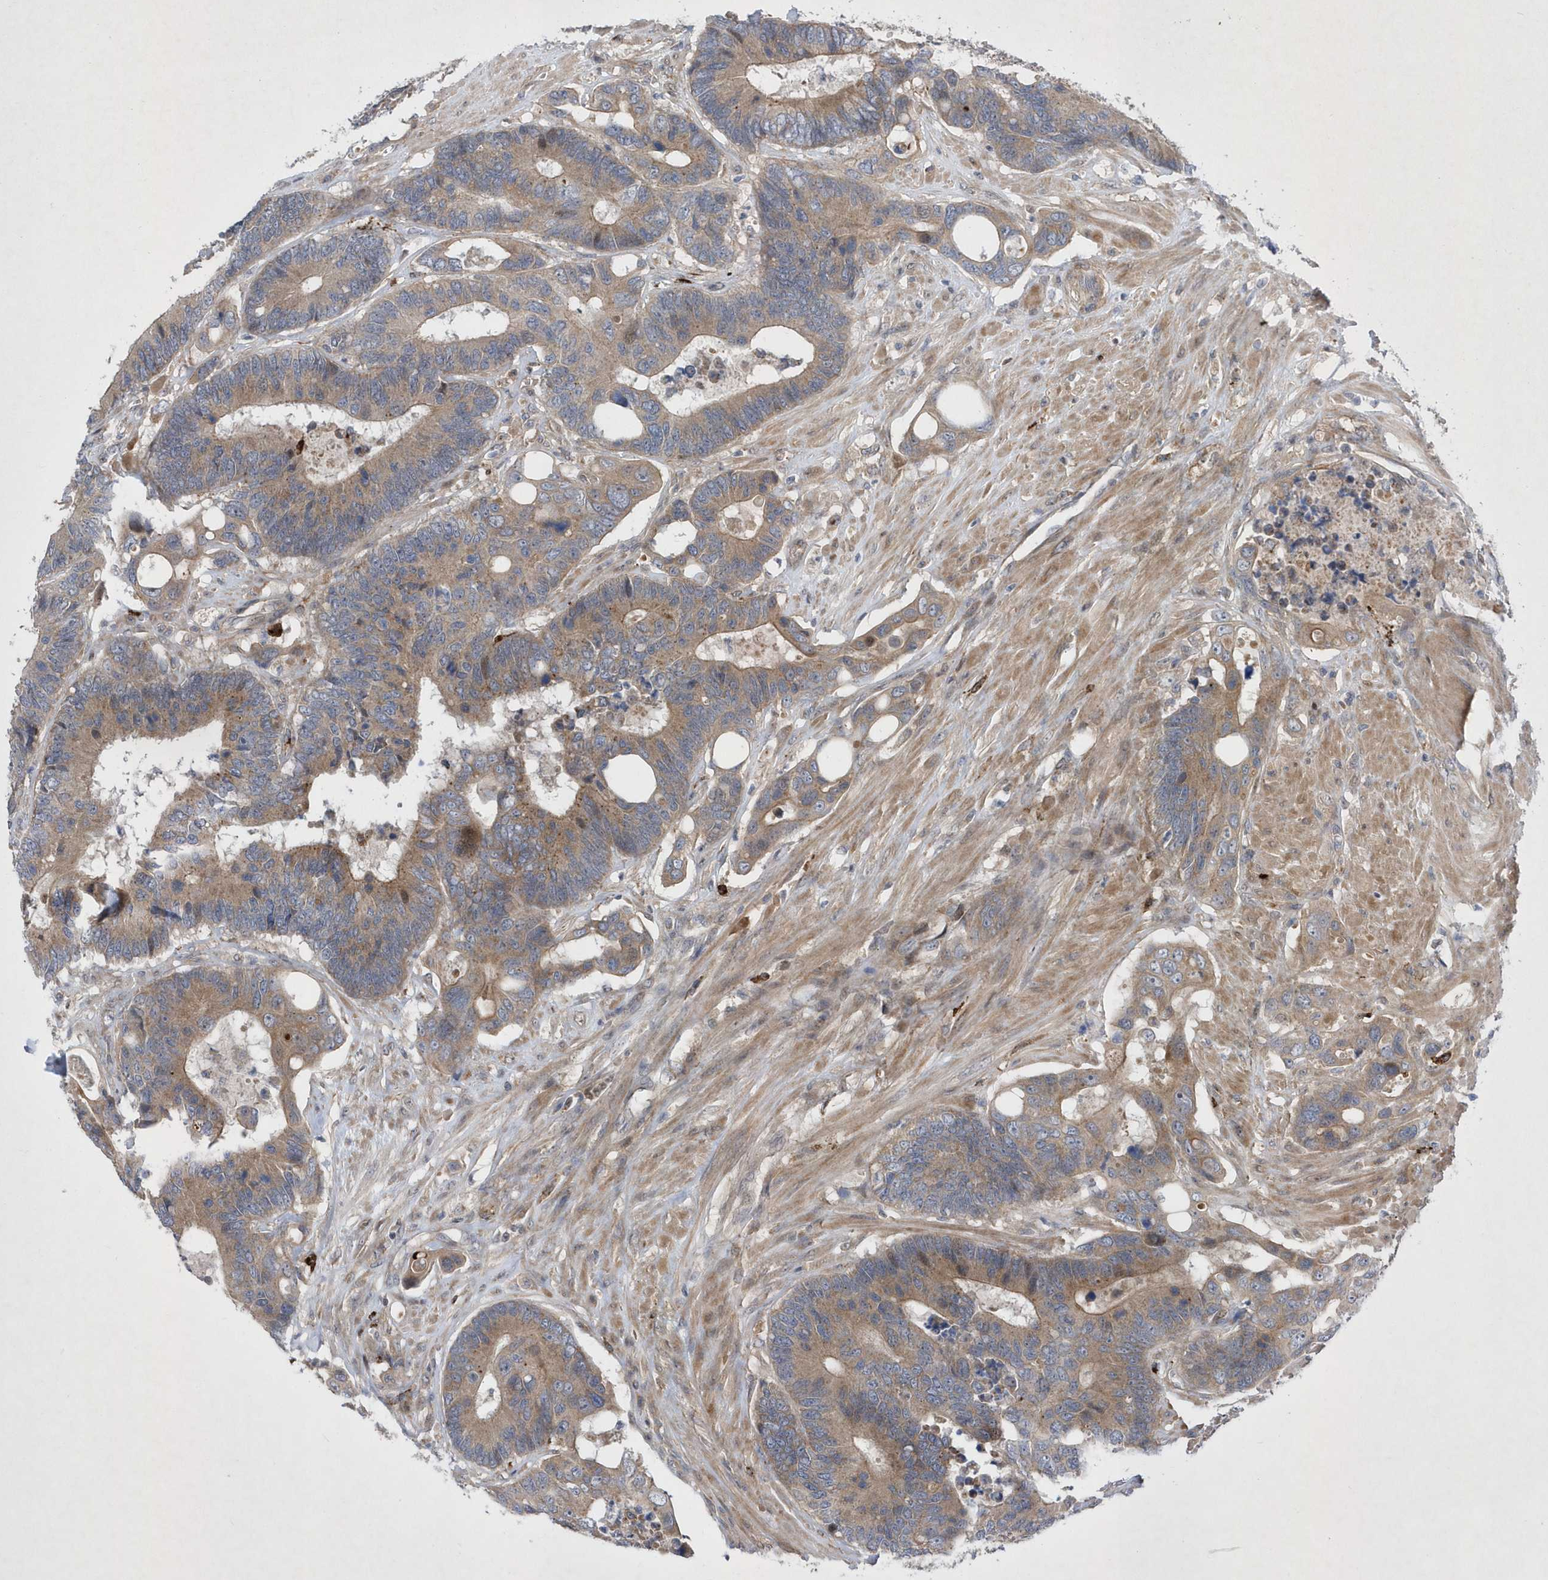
{"staining": {"intensity": "moderate", "quantity": ">75%", "location": "cytoplasmic/membranous"}, "tissue": "colorectal cancer", "cell_type": "Tumor cells", "image_type": "cancer", "snomed": [{"axis": "morphology", "description": "Adenocarcinoma, NOS"}, {"axis": "topography", "description": "Rectum"}], "caption": "Immunohistochemistry (IHC) of human colorectal cancer demonstrates medium levels of moderate cytoplasmic/membranous positivity in approximately >75% of tumor cells.", "gene": "LONRF2", "patient": {"sex": "male", "age": 55}}